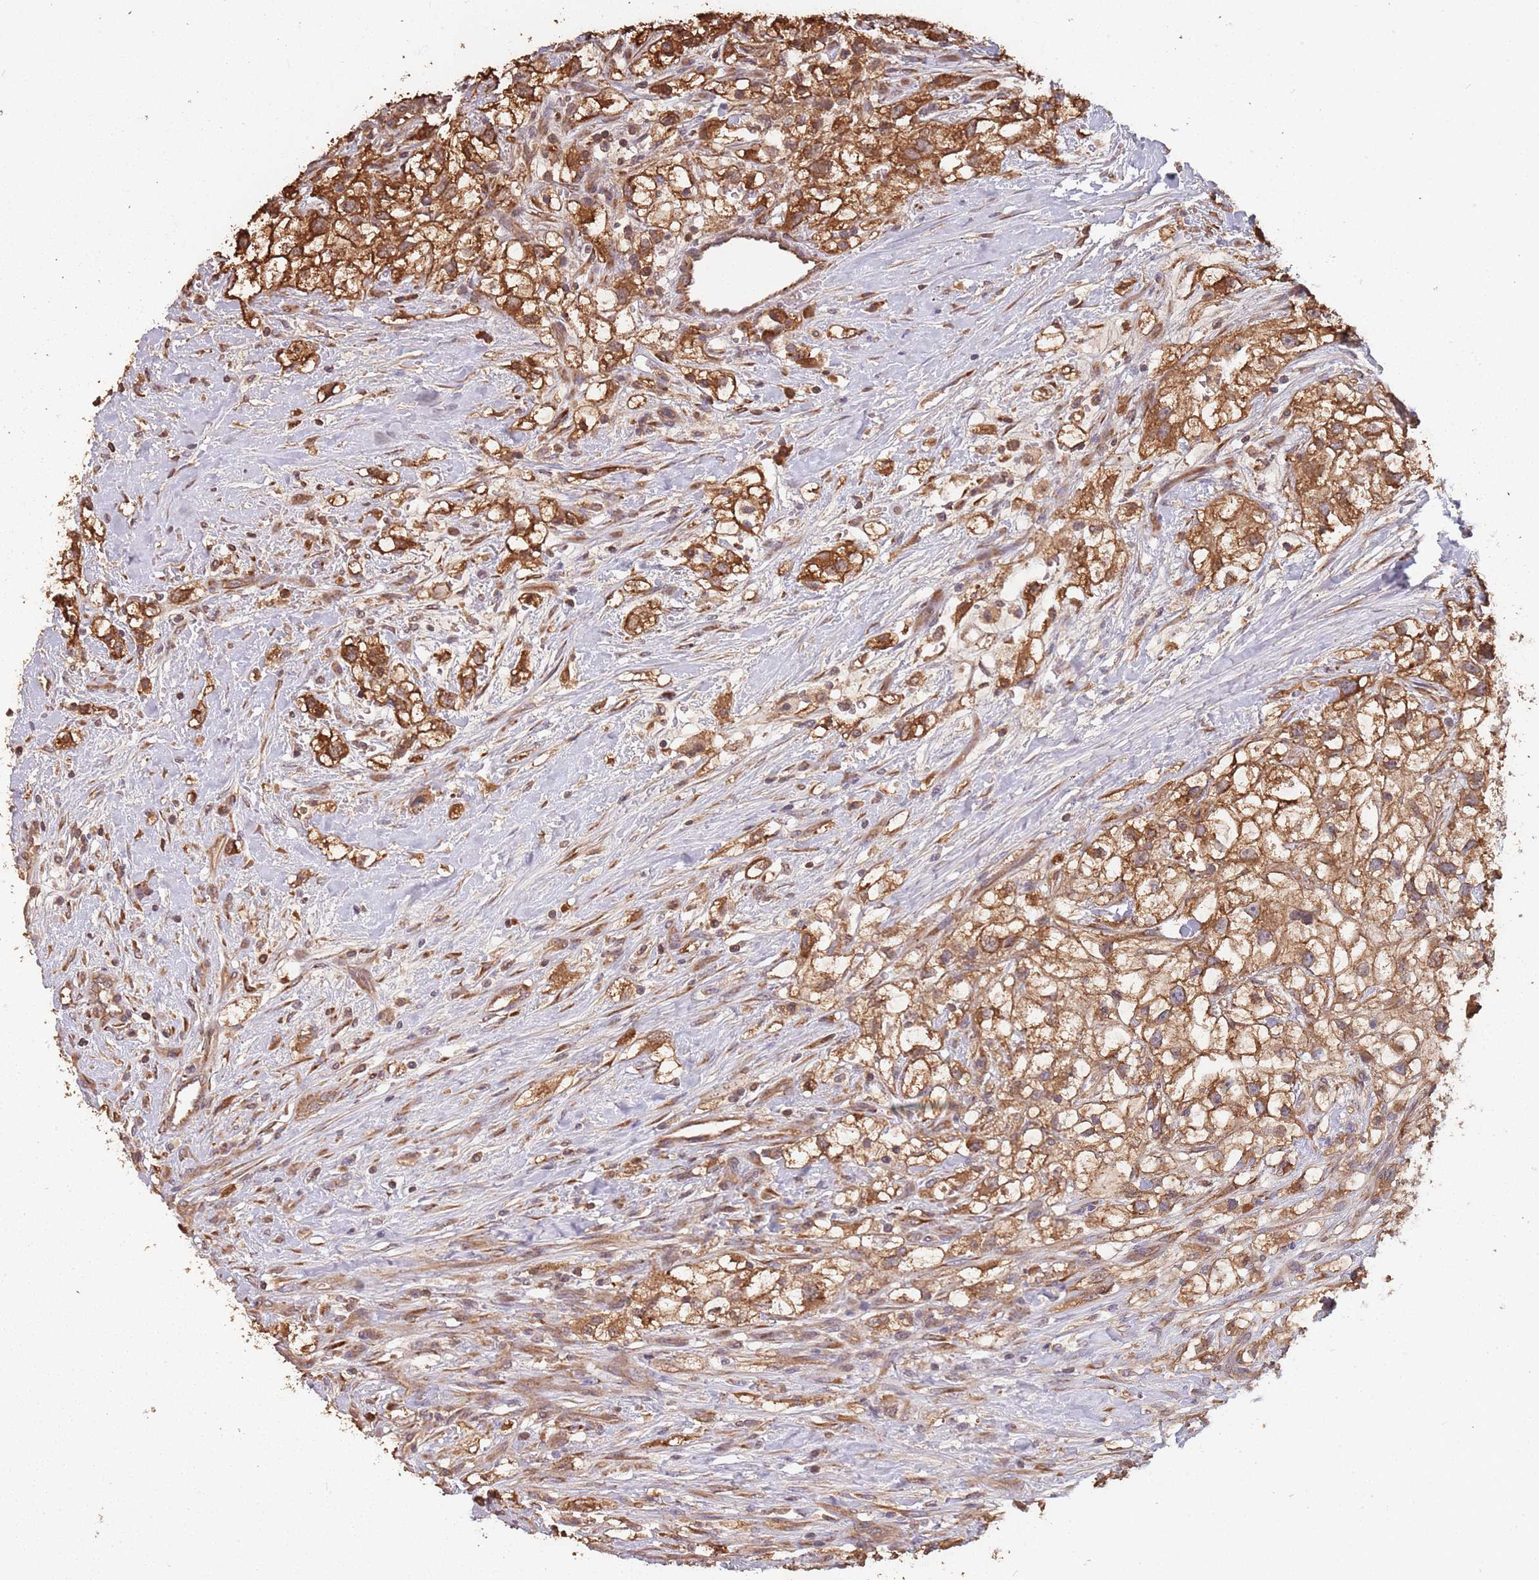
{"staining": {"intensity": "strong", "quantity": ">75%", "location": "cytoplasmic/membranous"}, "tissue": "renal cancer", "cell_type": "Tumor cells", "image_type": "cancer", "snomed": [{"axis": "morphology", "description": "Adenocarcinoma, NOS"}, {"axis": "topography", "description": "Kidney"}], "caption": "Immunohistochemistry (IHC) of renal cancer (adenocarcinoma) reveals high levels of strong cytoplasmic/membranous staining in about >75% of tumor cells.", "gene": "COG4", "patient": {"sex": "male", "age": 59}}